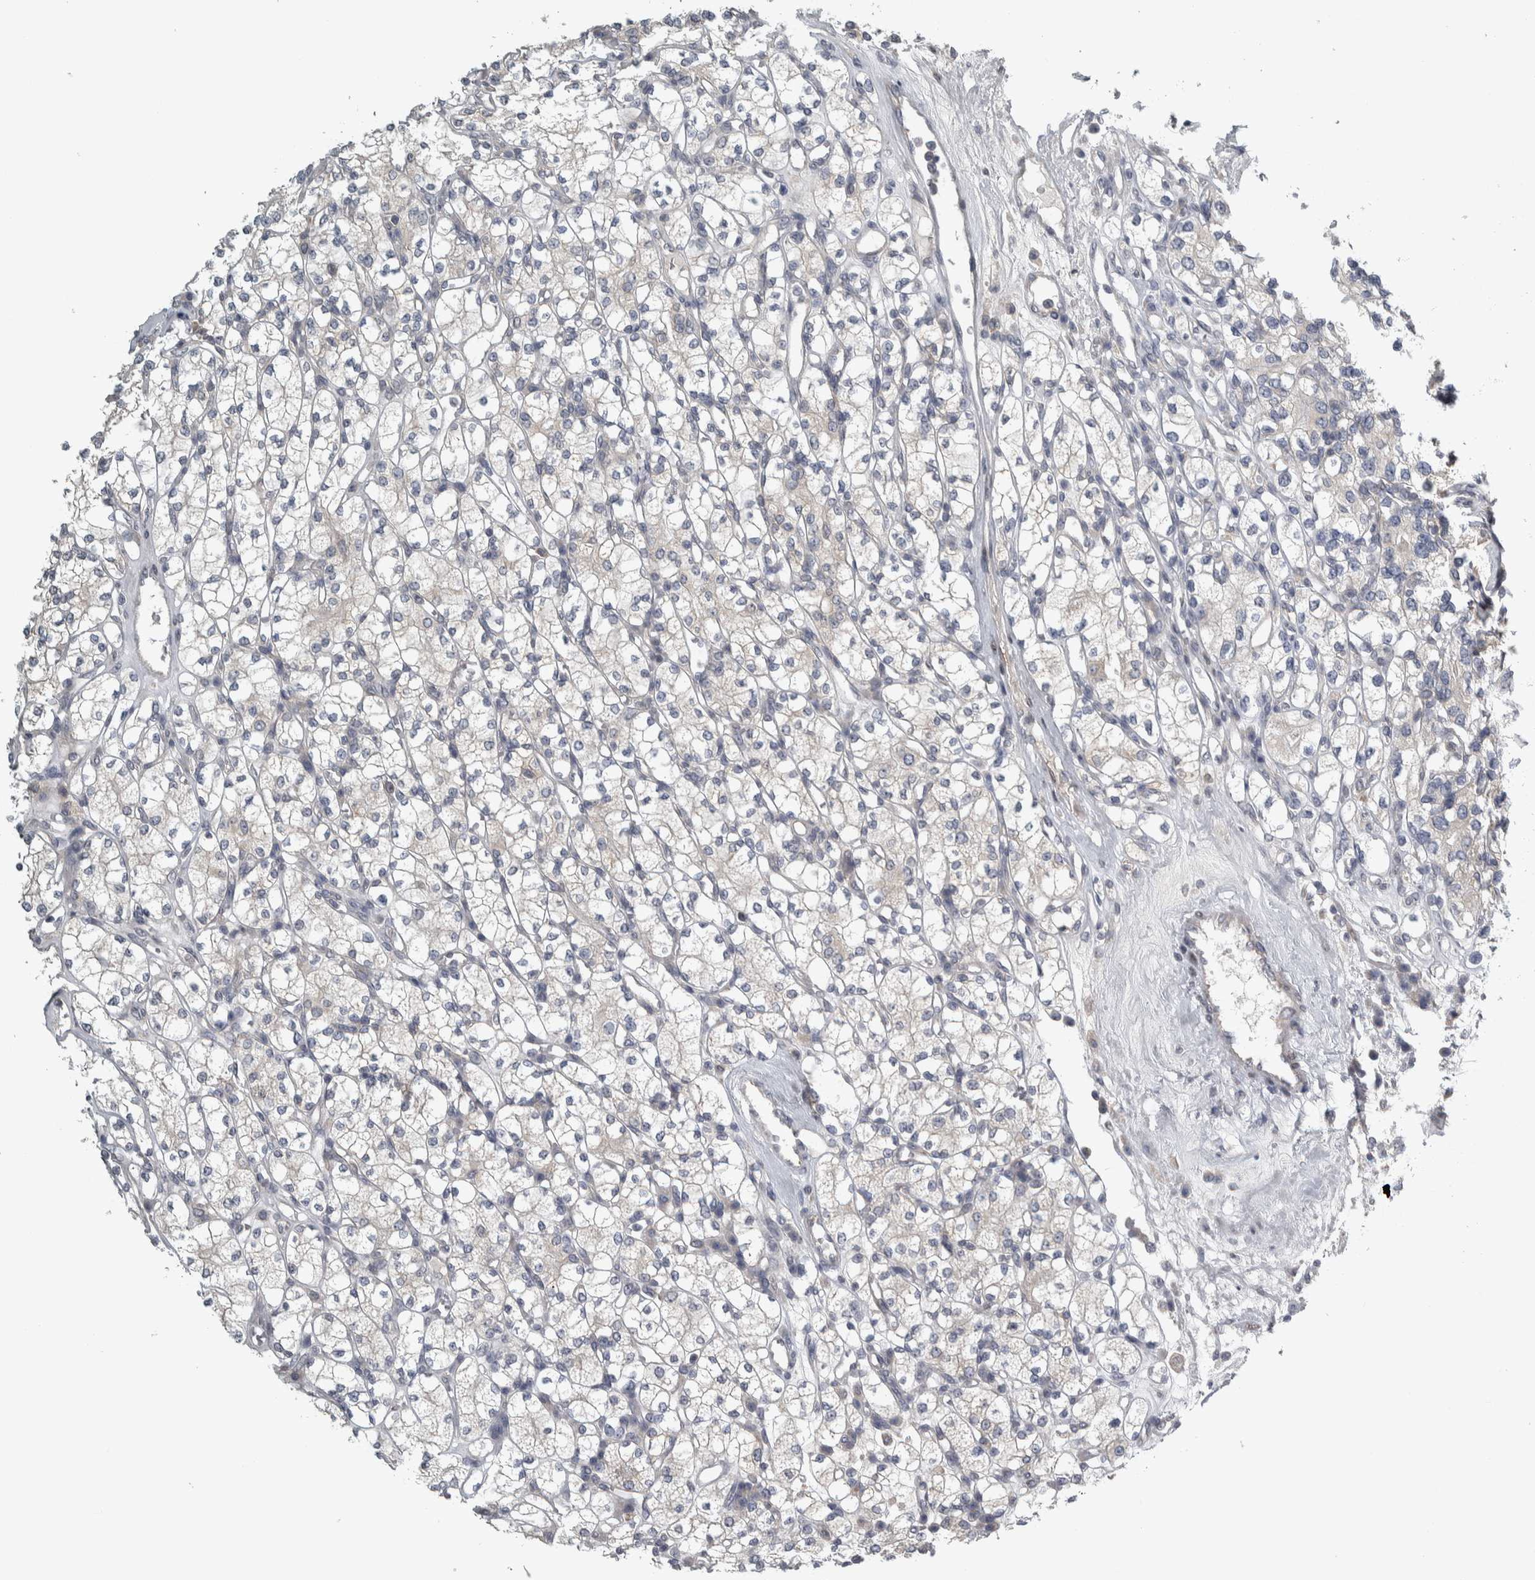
{"staining": {"intensity": "negative", "quantity": "none", "location": "none"}, "tissue": "renal cancer", "cell_type": "Tumor cells", "image_type": "cancer", "snomed": [{"axis": "morphology", "description": "Adenocarcinoma, NOS"}, {"axis": "topography", "description": "Kidney"}], "caption": "Immunohistochemical staining of human renal cancer shows no significant positivity in tumor cells.", "gene": "SIGMAR1", "patient": {"sex": "male", "age": 77}}